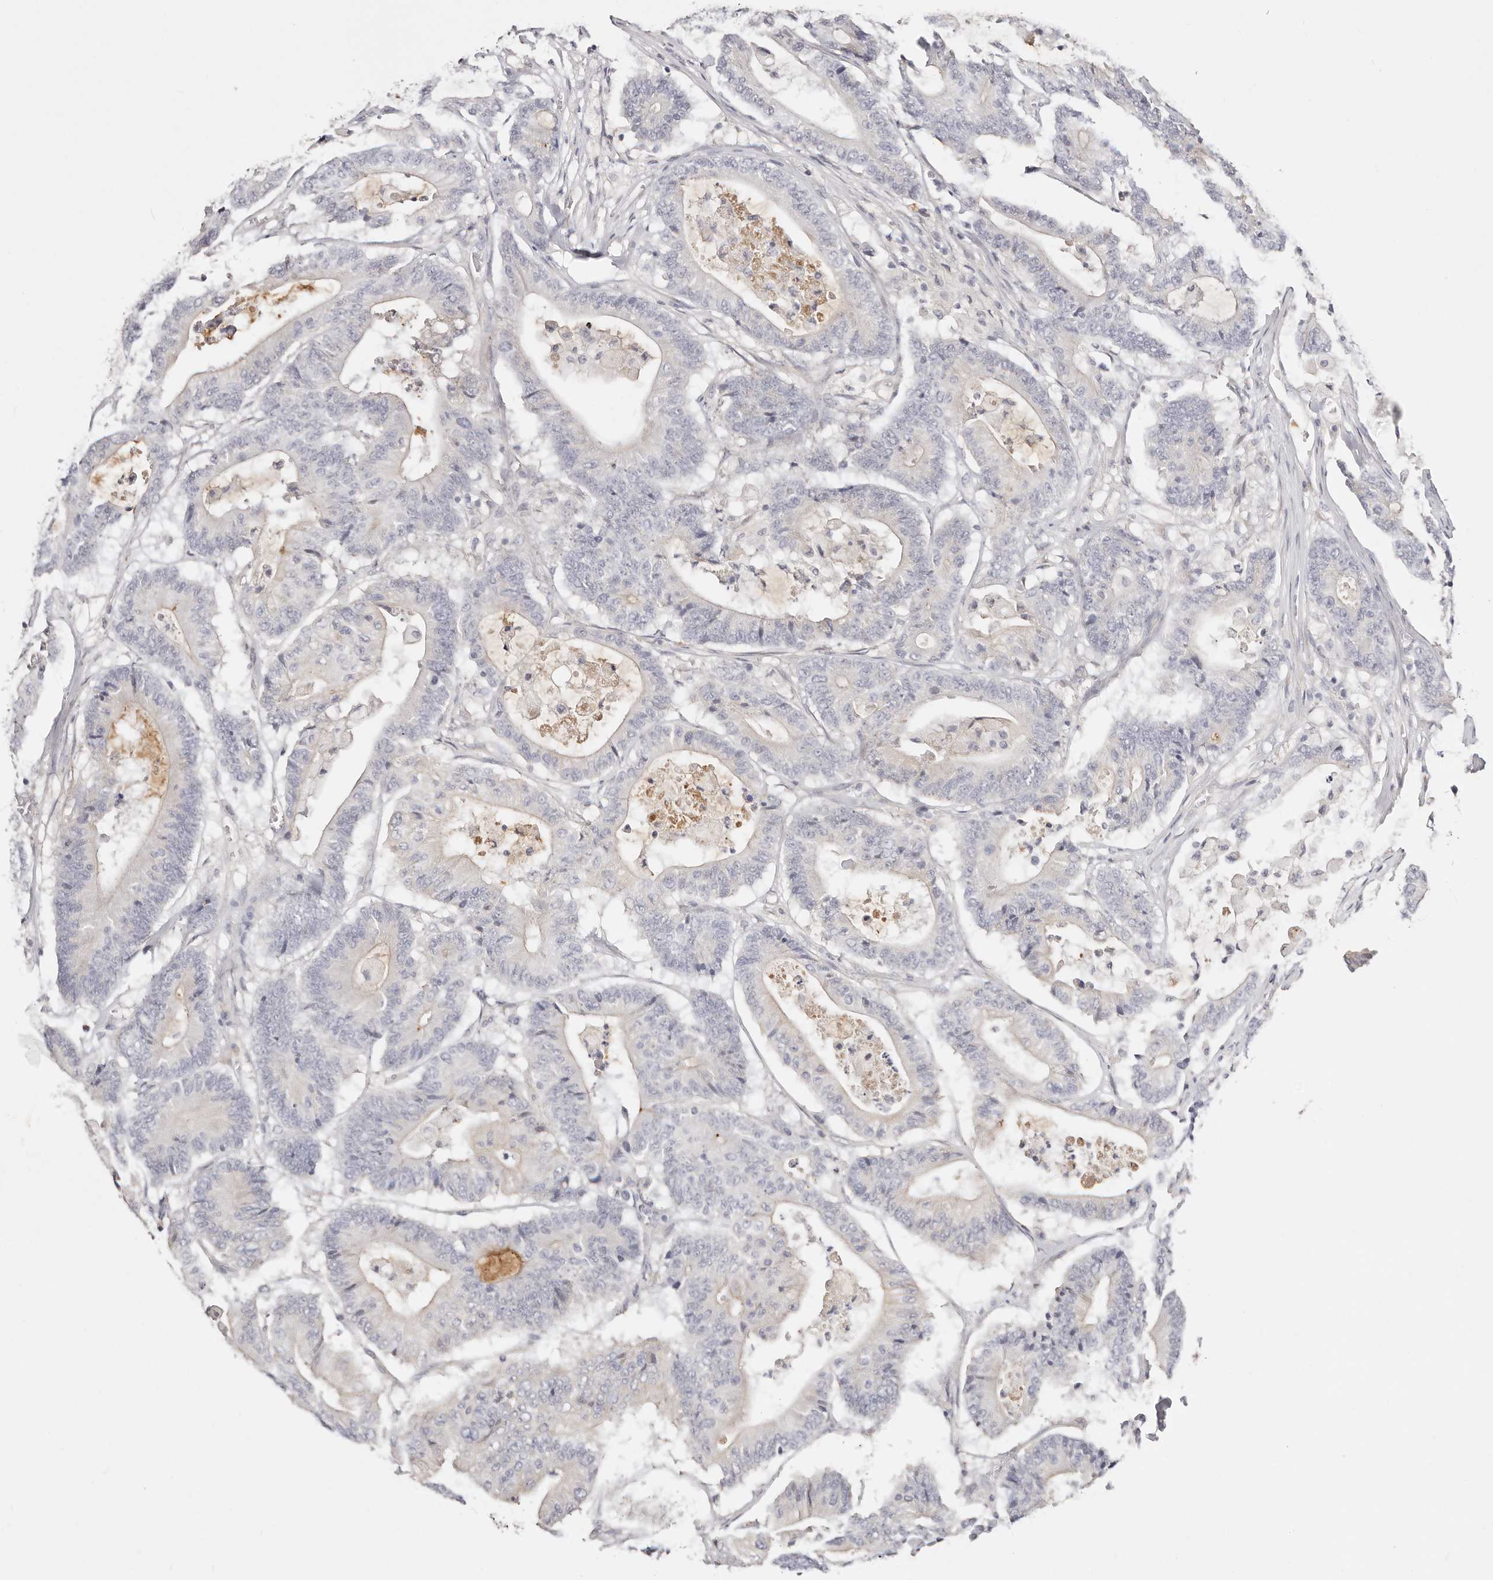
{"staining": {"intensity": "negative", "quantity": "none", "location": "none"}, "tissue": "colorectal cancer", "cell_type": "Tumor cells", "image_type": "cancer", "snomed": [{"axis": "morphology", "description": "Adenocarcinoma, NOS"}, {"axis": "topography", "description": "Colon"}], "caption": "Immunohistochemistry (IHC) of colorectal adenocarcinoma exhibits no staining in tumor cells.", "gene": "DNASE1", "patient": {"sex": "female", "age": 84}}